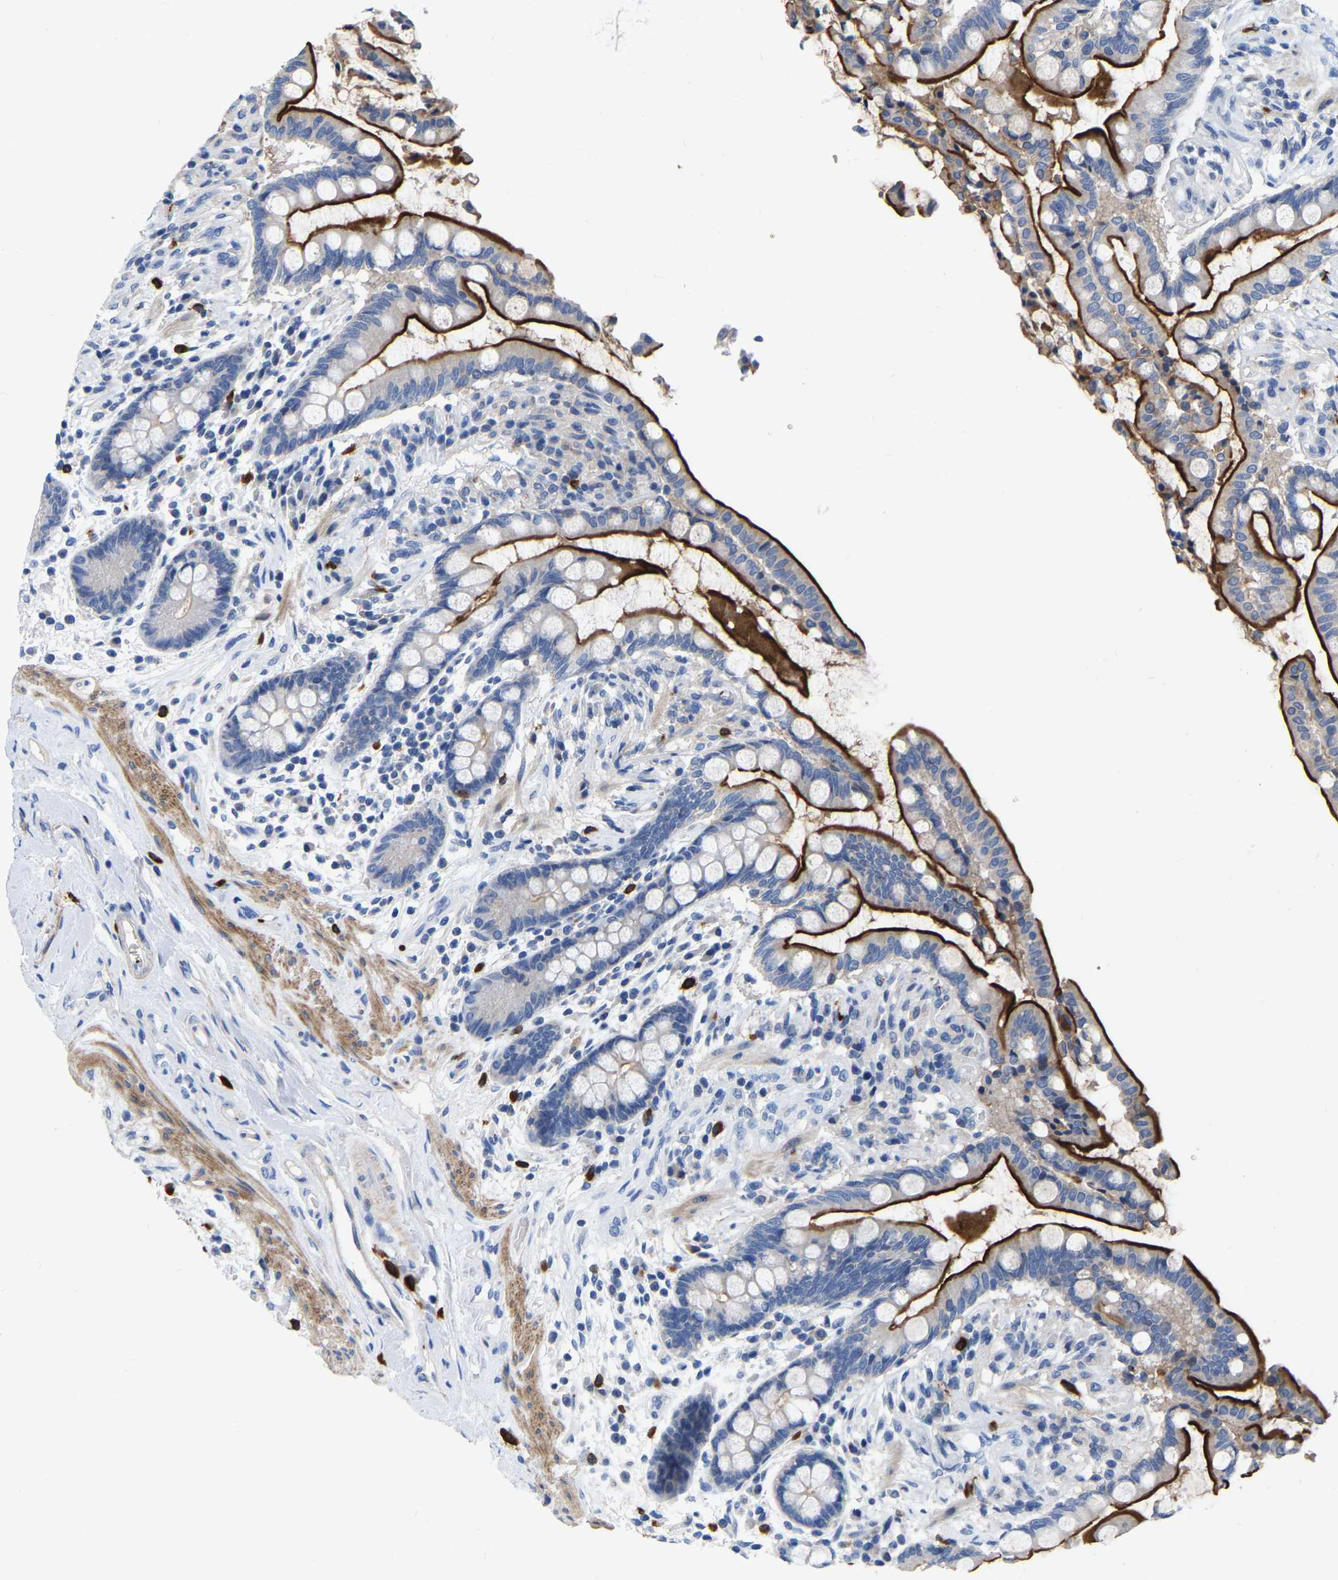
{"staining": {"intensity": "negative", "quantity": "none", "location": "none"}, "tissue": "colon", "cell_type": "Endothelial cells", "image_type": "normal", "snomed": [{"axis": "morphology", "description": "Normal tissue, NOS"}, {"axis": "topography", "description": "Colon"}], "caption": "The micrograph displays no significant expression in endothelial cells of colon. (DAB (3,3'-diaminobenzidine) immunohistochemistry (IHC) visualized using brightfield microscopy, high magnification).", "gene": "RAB27B", "patient": {"sex": "male", "age": 73}}